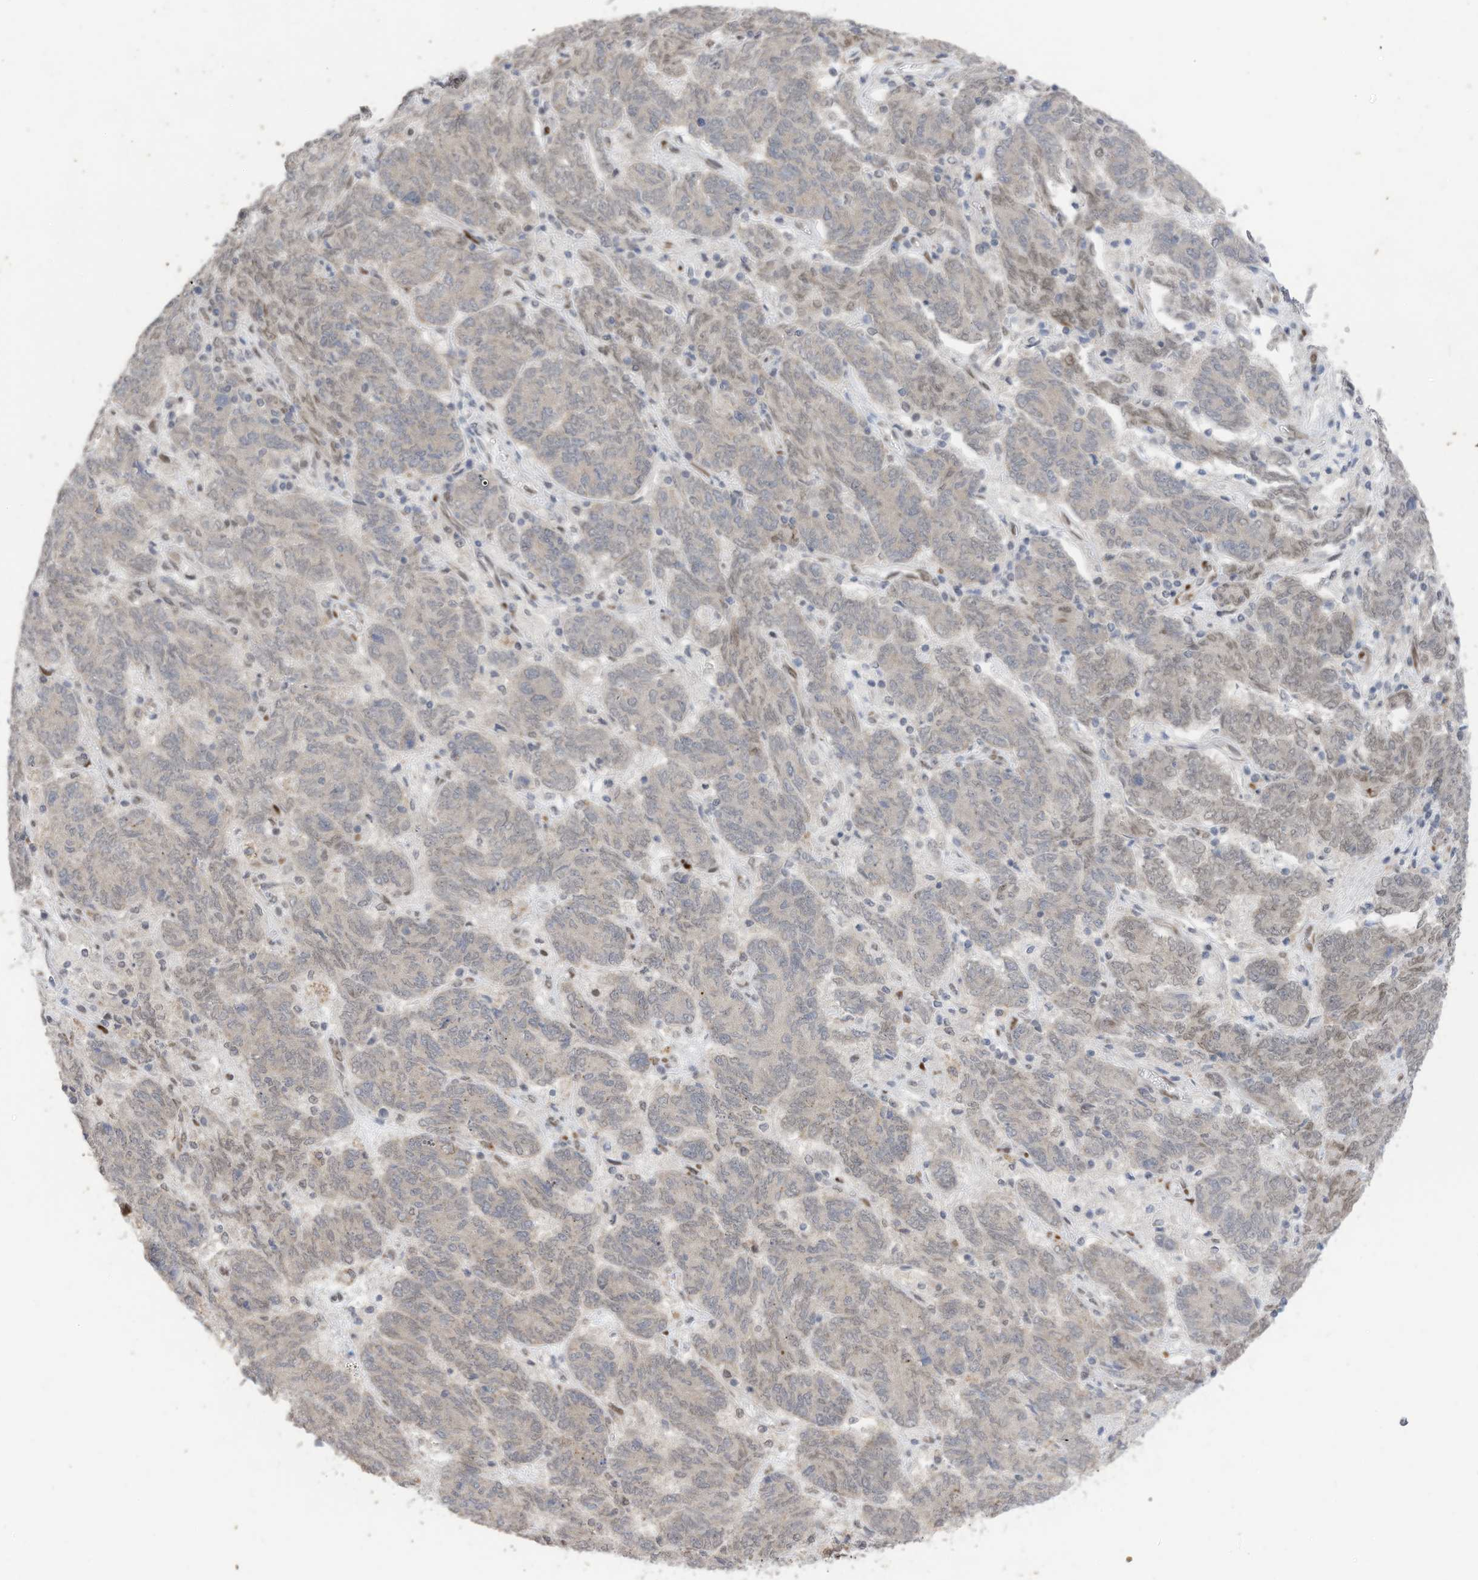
{"staining": {"intensity": "weak", "quantity": "<25%", "location": "nuclear"}, "tissue": "endometrial cancer", "cell_type": "Tumor cells", "image_type": "cancer", "snomed": [{"axis": "morphology", "description": "Adenocarcinoma, NOS"}, {"axis": "topography", "description": "Endometrium"}], "caption": "Tumor cells are negative for protein expression in human endometrial cancer (adenocarcinoma). (Stains: DAB immunohistochemistry with hematoxylin counter stain, Microscopy: brightfield microscopy at high magnification).", "gene": "RABL3", "patient": {"sex": "female", "age": 80}}